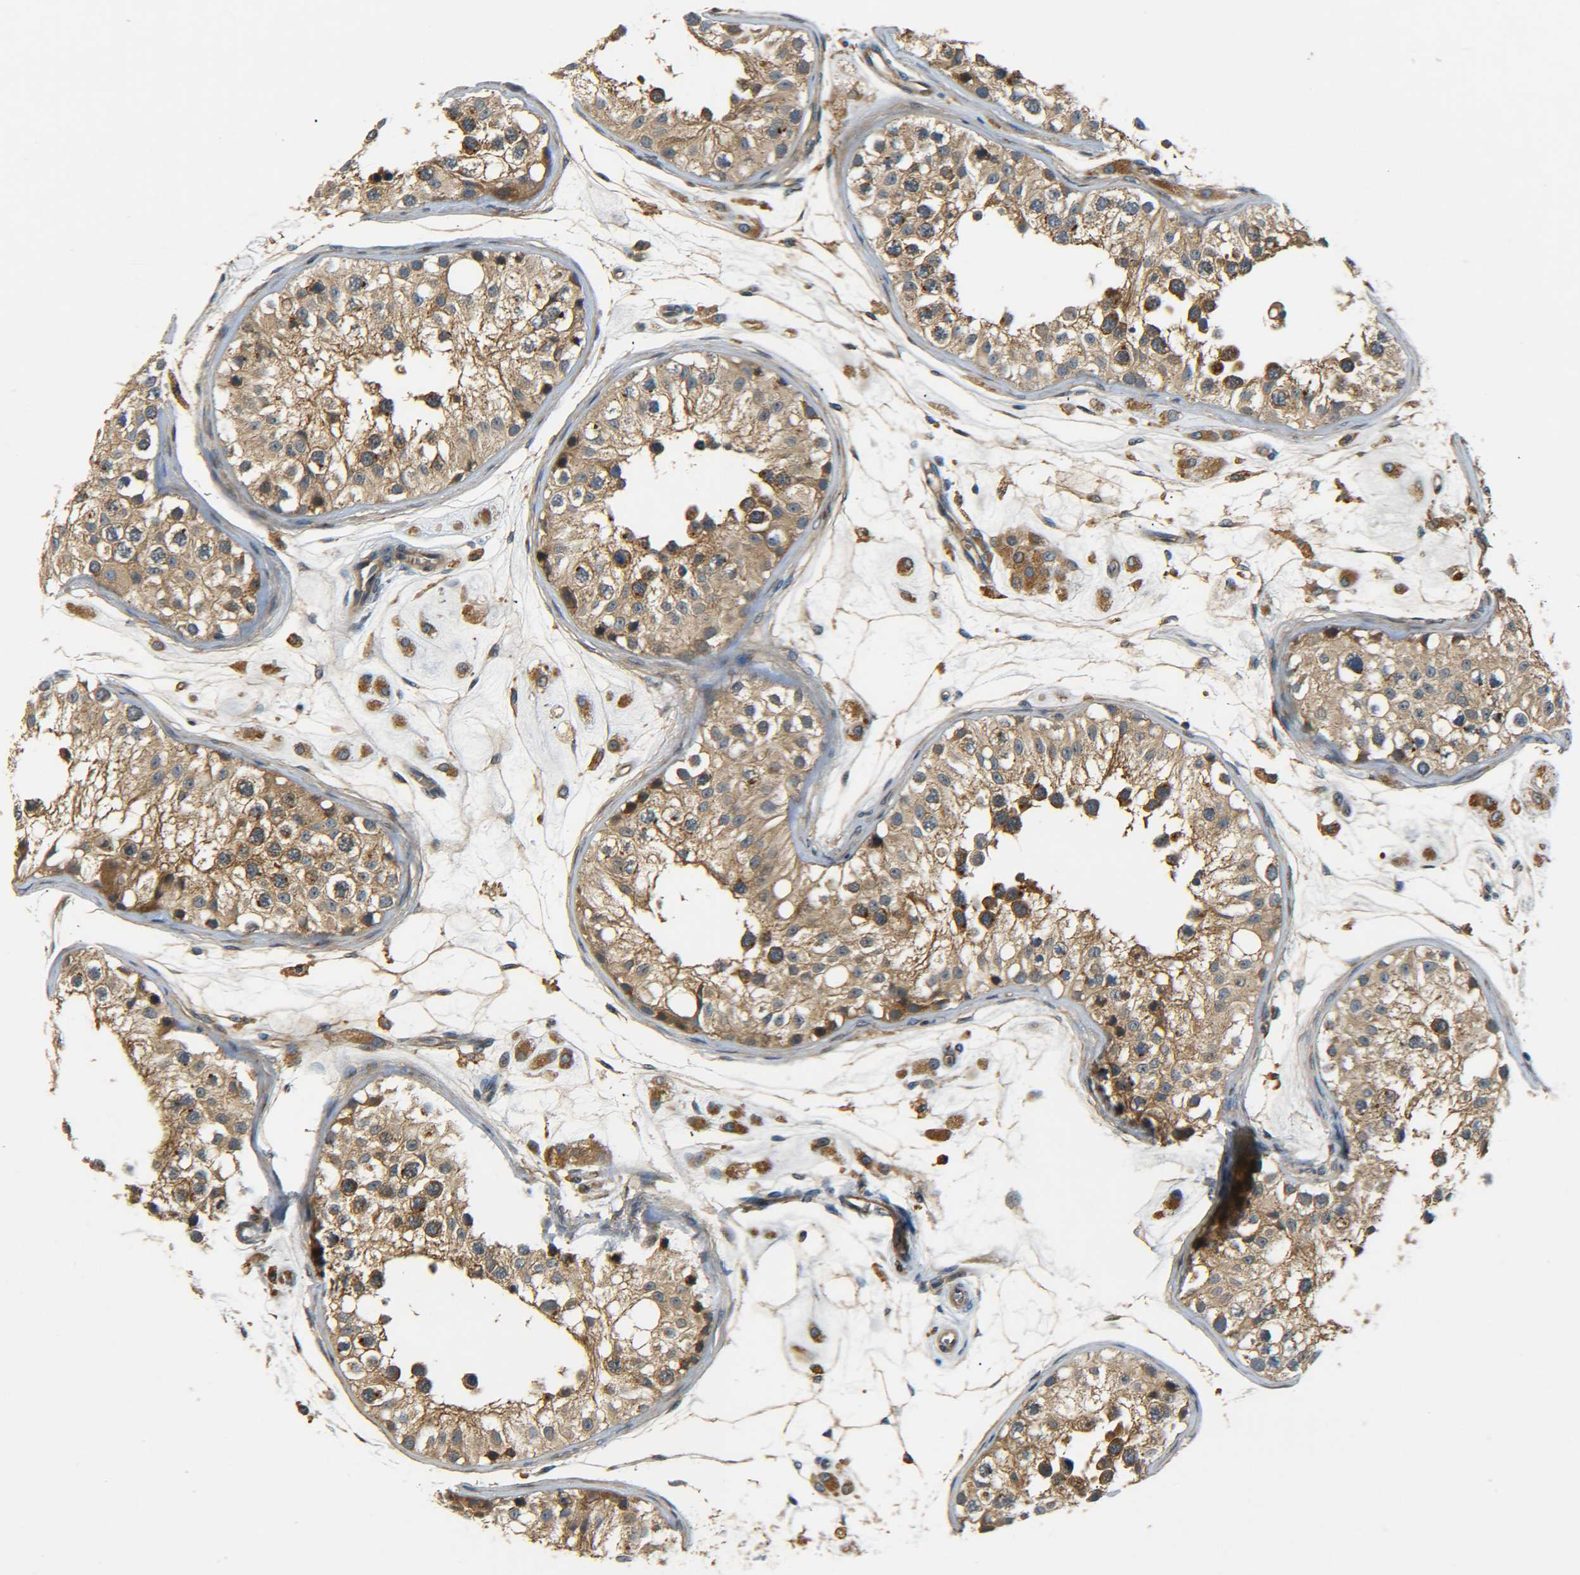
{"staining": {"intensity": "moderate", "quantity": ">75%", "location": "cytoplasmic/membranous"}, "tissue": "testis", "cell_type": "Cells in seminiferous ducts", "image_type": "normal", "snomed": [{"axis": "morphology", "description": "Normal tissue, NOS"}, {"axis": "morphology", "description": "Adenocarcinoma, metastatic, NOS"}, {"axis": "topography", "description": "Testis"}], "caption": "IHC (DAB) staining of benign testis shows moderate cytoplasmic/membranous protein staining in about >75% of cells in seminiferous ducts. (DAB IHC with brightfield microscopy, high magnification).", "gene": "LRCH3", "patient": {"sex": "male", "age": 26}}